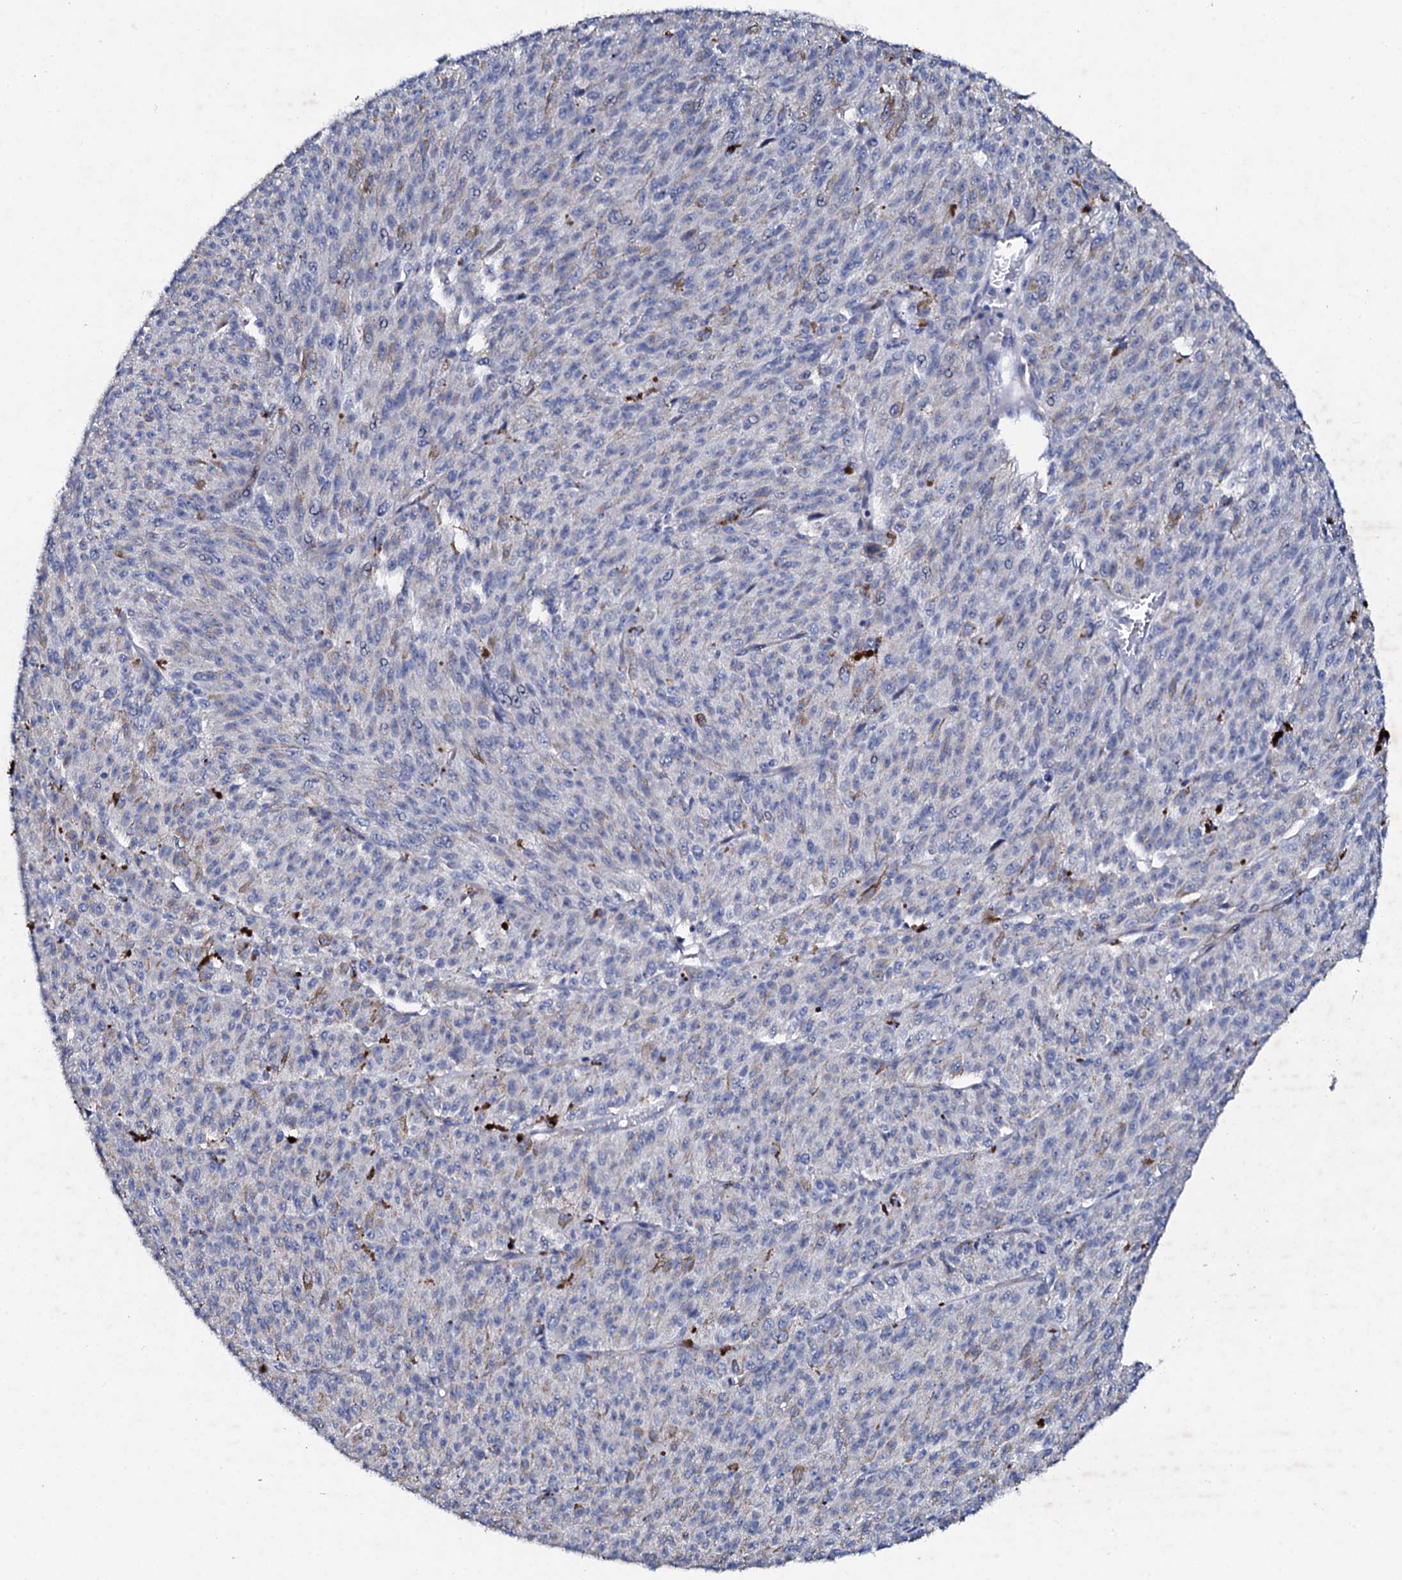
{"staining": {"intensity": "negative", "quantity": "none", "location": "none"}, "tissue": "melanoma", "cell_type": "Tumor cells", "image_type": "cancer", "snomed": [{"axis": "morphology", "description": "Malignant melanoma, NOS"}, {"axis": "topography", "description": "Skin"}], "caption": "High power microscopy image of an immunohistochemistry photomicrograph of melanoma, revealing no significant expression in tumor cells.", "gene": "TRDN", "patient": {"sex": "female", "age": 52}}